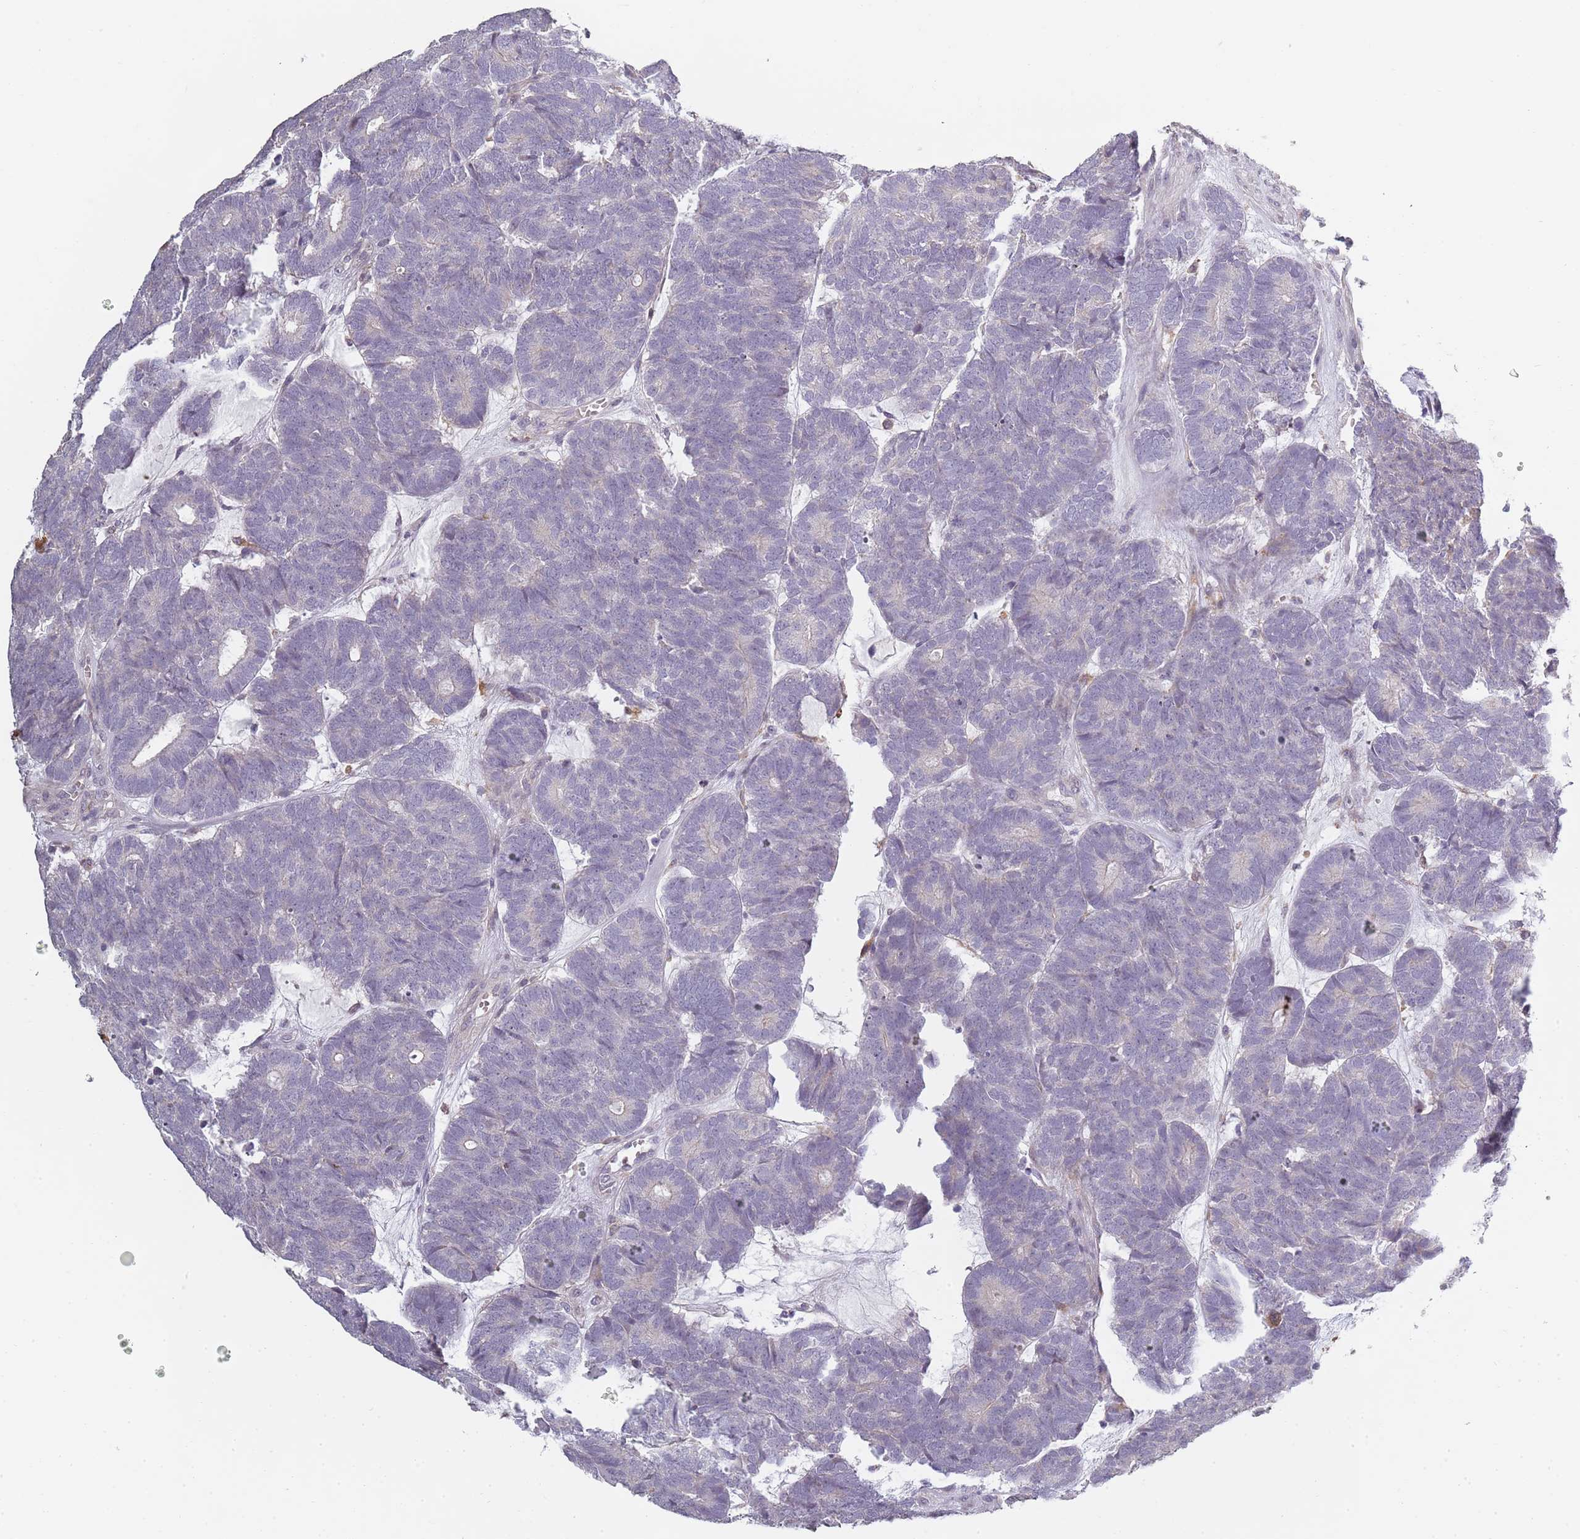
{"staining": {"intensity": "negative", "quantity": "none", "location": "none"}, "tissue": "head and neck cancer", "cell_type": "Tumor cells", "image_type": "cancer", "snomed": [{"axis": "morphology", "description": "Adenocarcinoma, NOS"}, {"axis": "topography", "description": "Head-Neck"}], "caption": "Immunohistochemistry (IHC) histopathology image of head and neck cancer (adenocarcinoma) stained for a protein (brown), which demonstrates no staining in tumor cells.", "gene": "CC2D2B", "patient": {"sex": "female", "age": 81}}